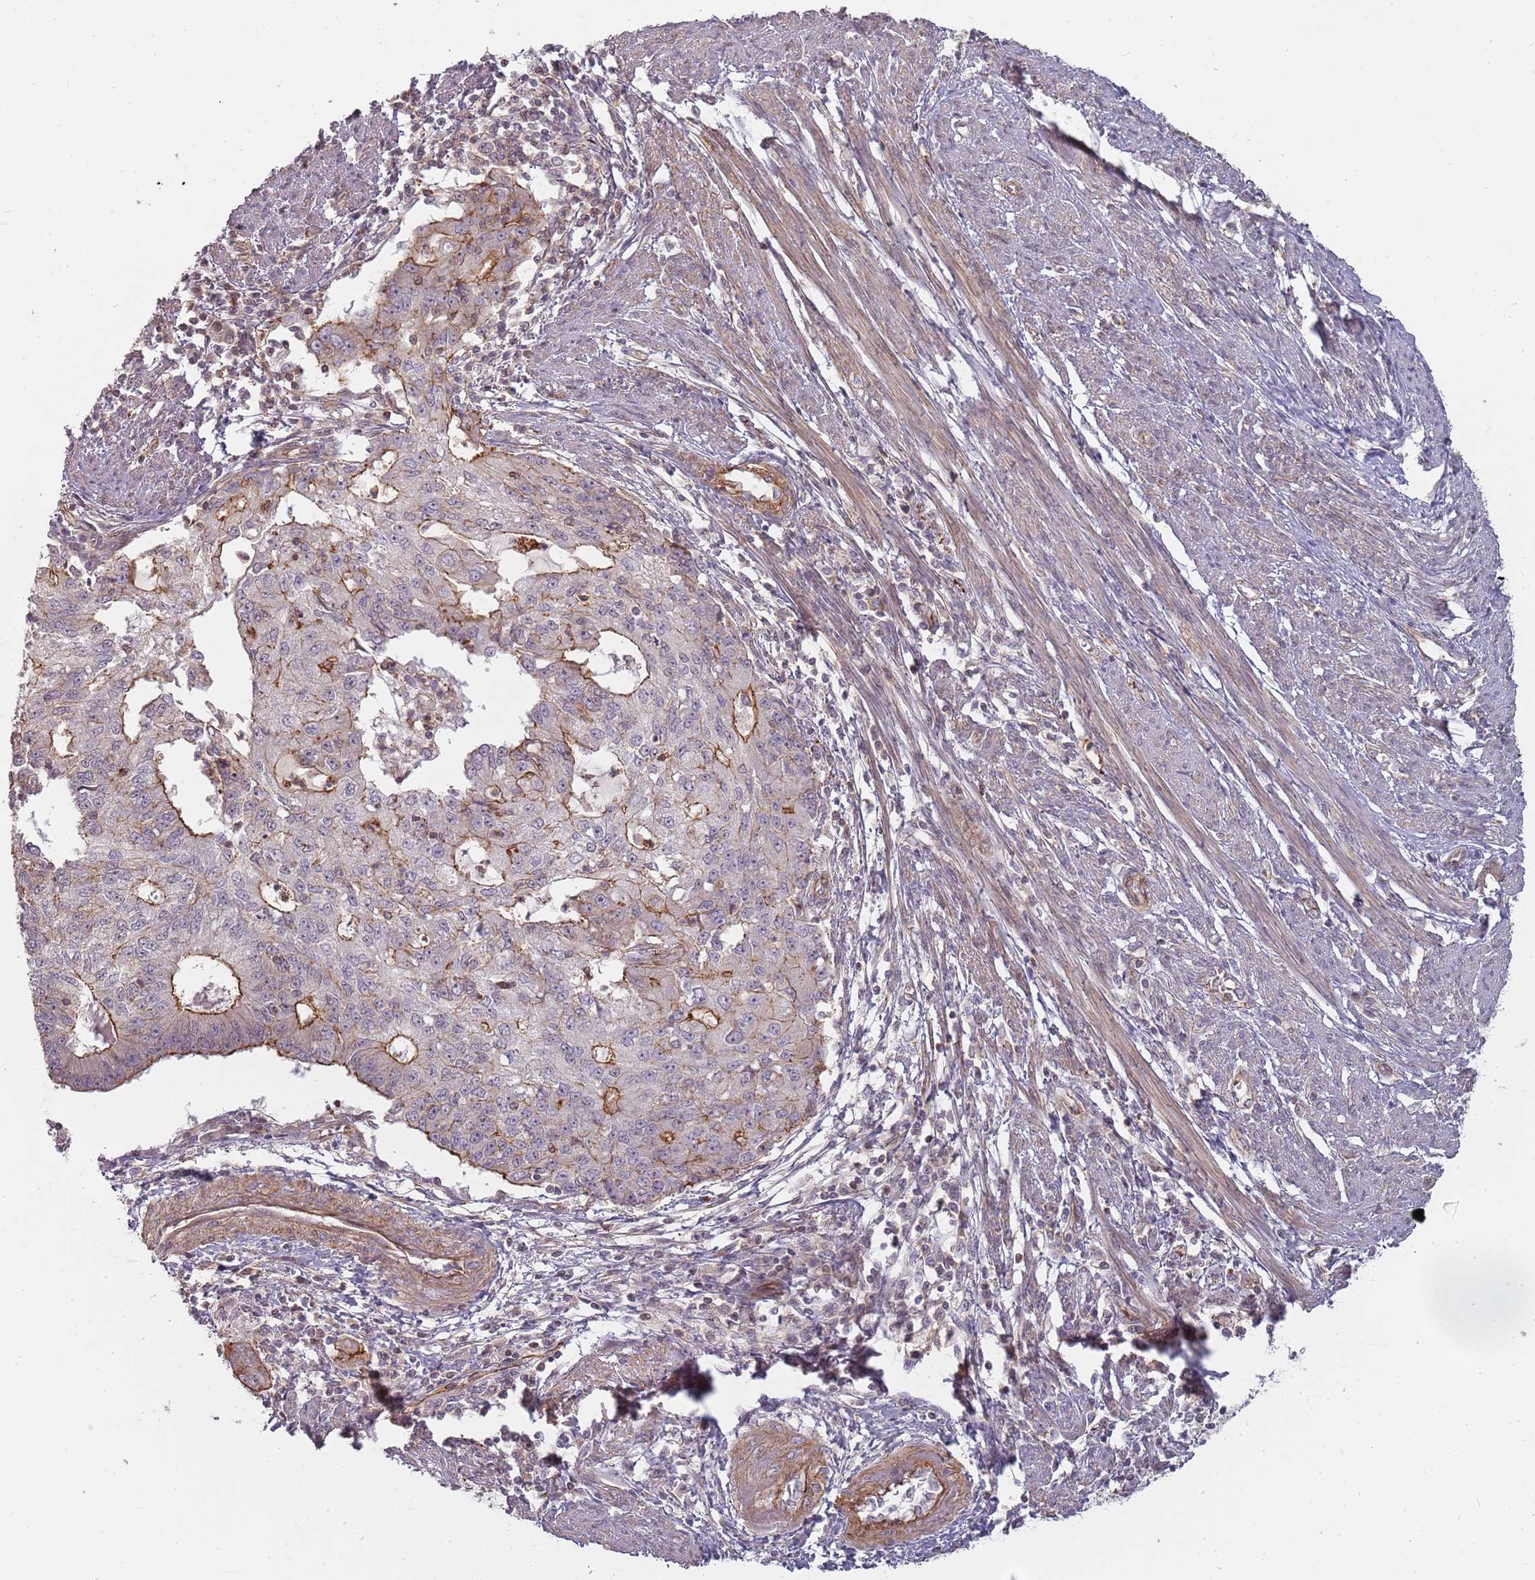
{"staining": {"intensity": "moderate", "quantity": "25%-75%", "location": "cytoplasmic/membranous"}, "tissue": "endometrial cancer", "cell_type": "Tumor cells", "image_type": "cancer", "snomed": [{"axis": "morphology", "description": "Adenocarcinoma, NOS"}, {"axis": "topography", "description": "Endometrium"}], "caption": "Adenocarcinoma (endometrial) stained with immunohistochemistry (IHC) shows moderate cytoplasmic/membranous staining in about 25%-75% of tumor cells.", "gene": "PPP1R14C", "patient": {"sex": "female", "age": 56}}